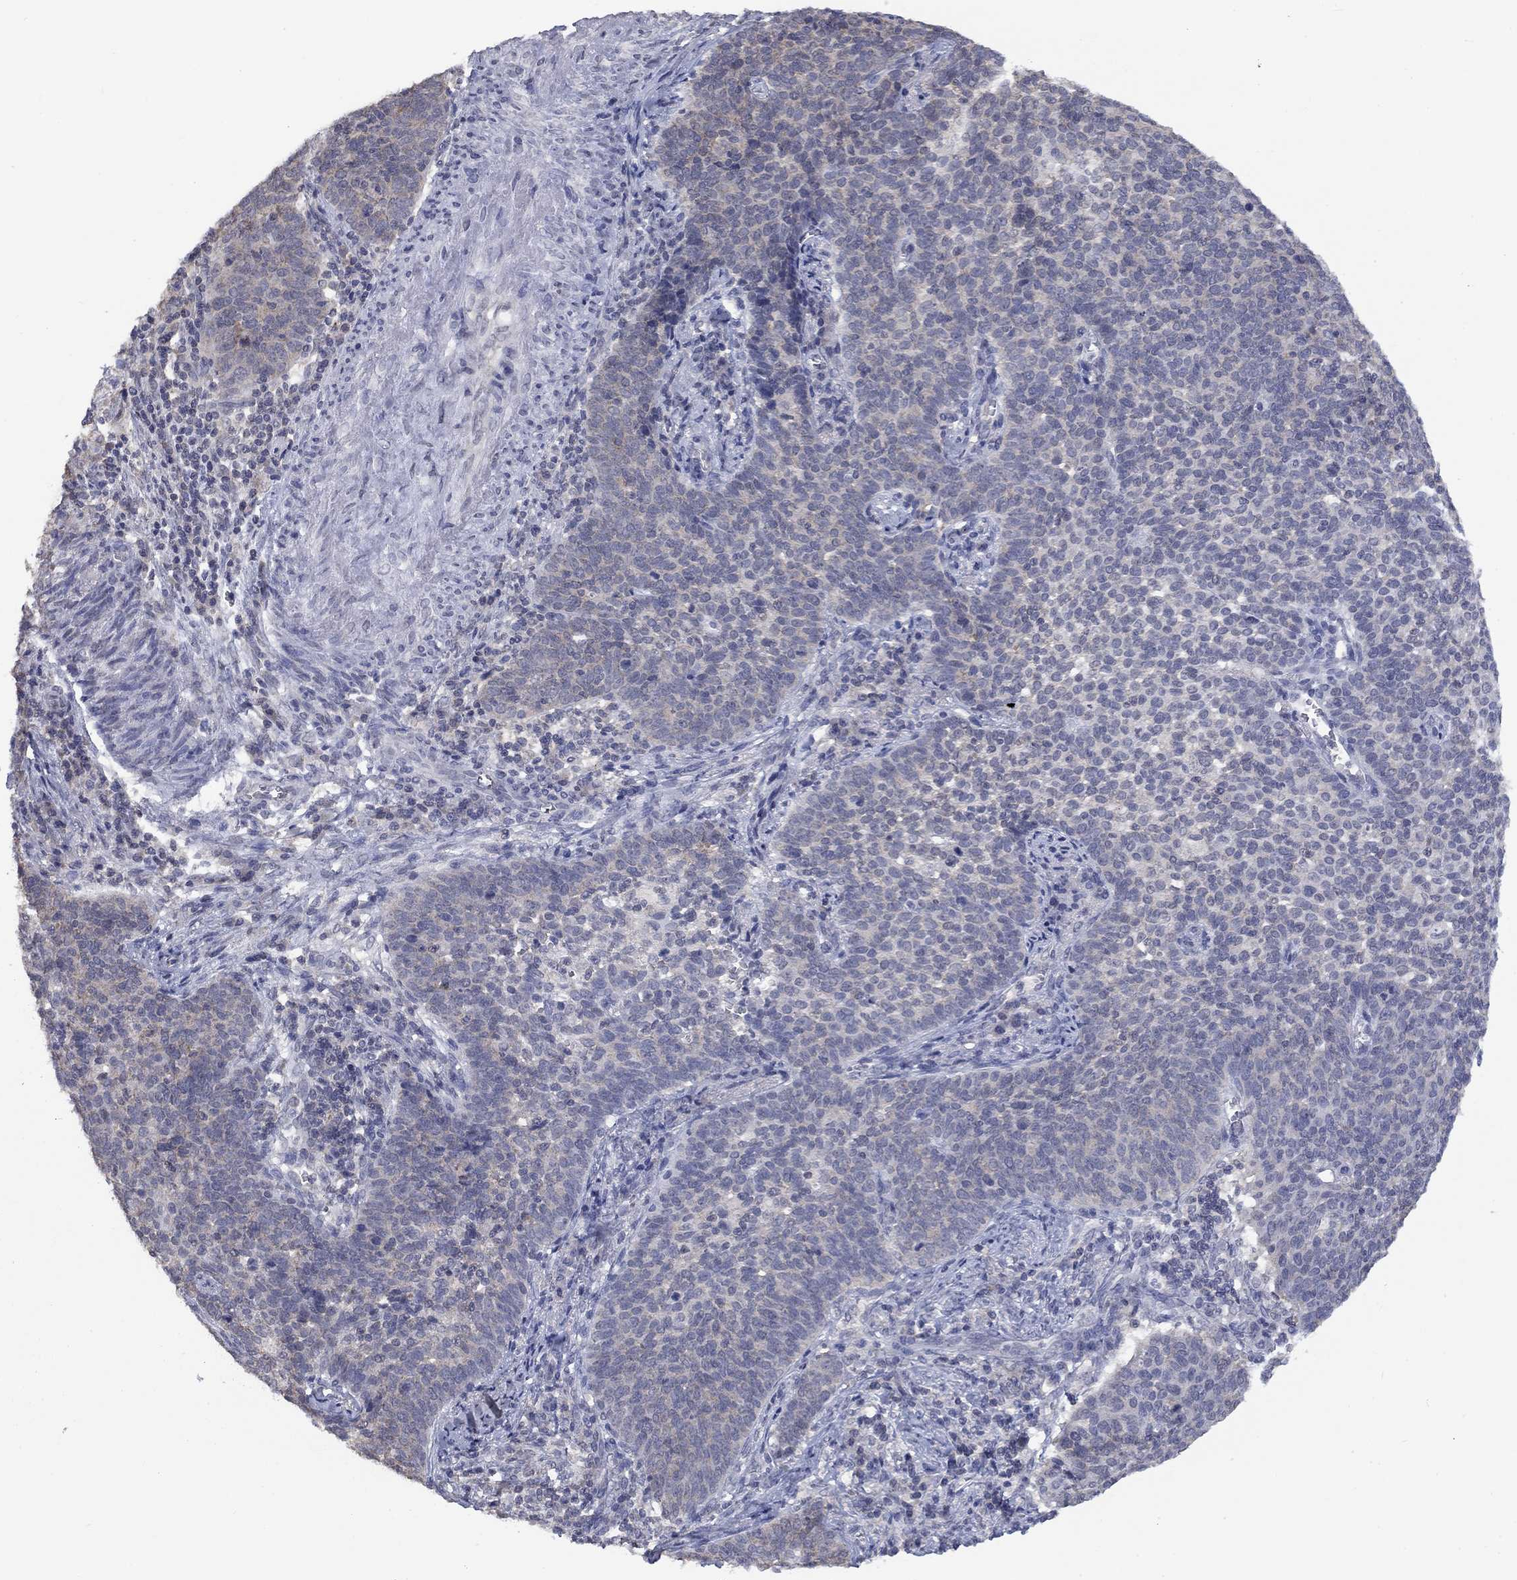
{"staining": {"intensity": "negative", "quantity": "none", "location": "none"}, "tissue": "cervical cancer", "cell_type": "Tumor cells", "image_type": "cancer", "snomed": [{"axis": "morphology", "description": "Squamous cell carcinoma, NOS"}, {"axis": "topography", "description": "Cervix"}], "caption": "DAB (3,3'-diaminobenzidine) immunohistochemical staining of squamous cell carcinoma (cervical) shows no significant expression in tumor cells.", "gene": "SPATA33", "patient": {"sex": "female", "age": 39}}